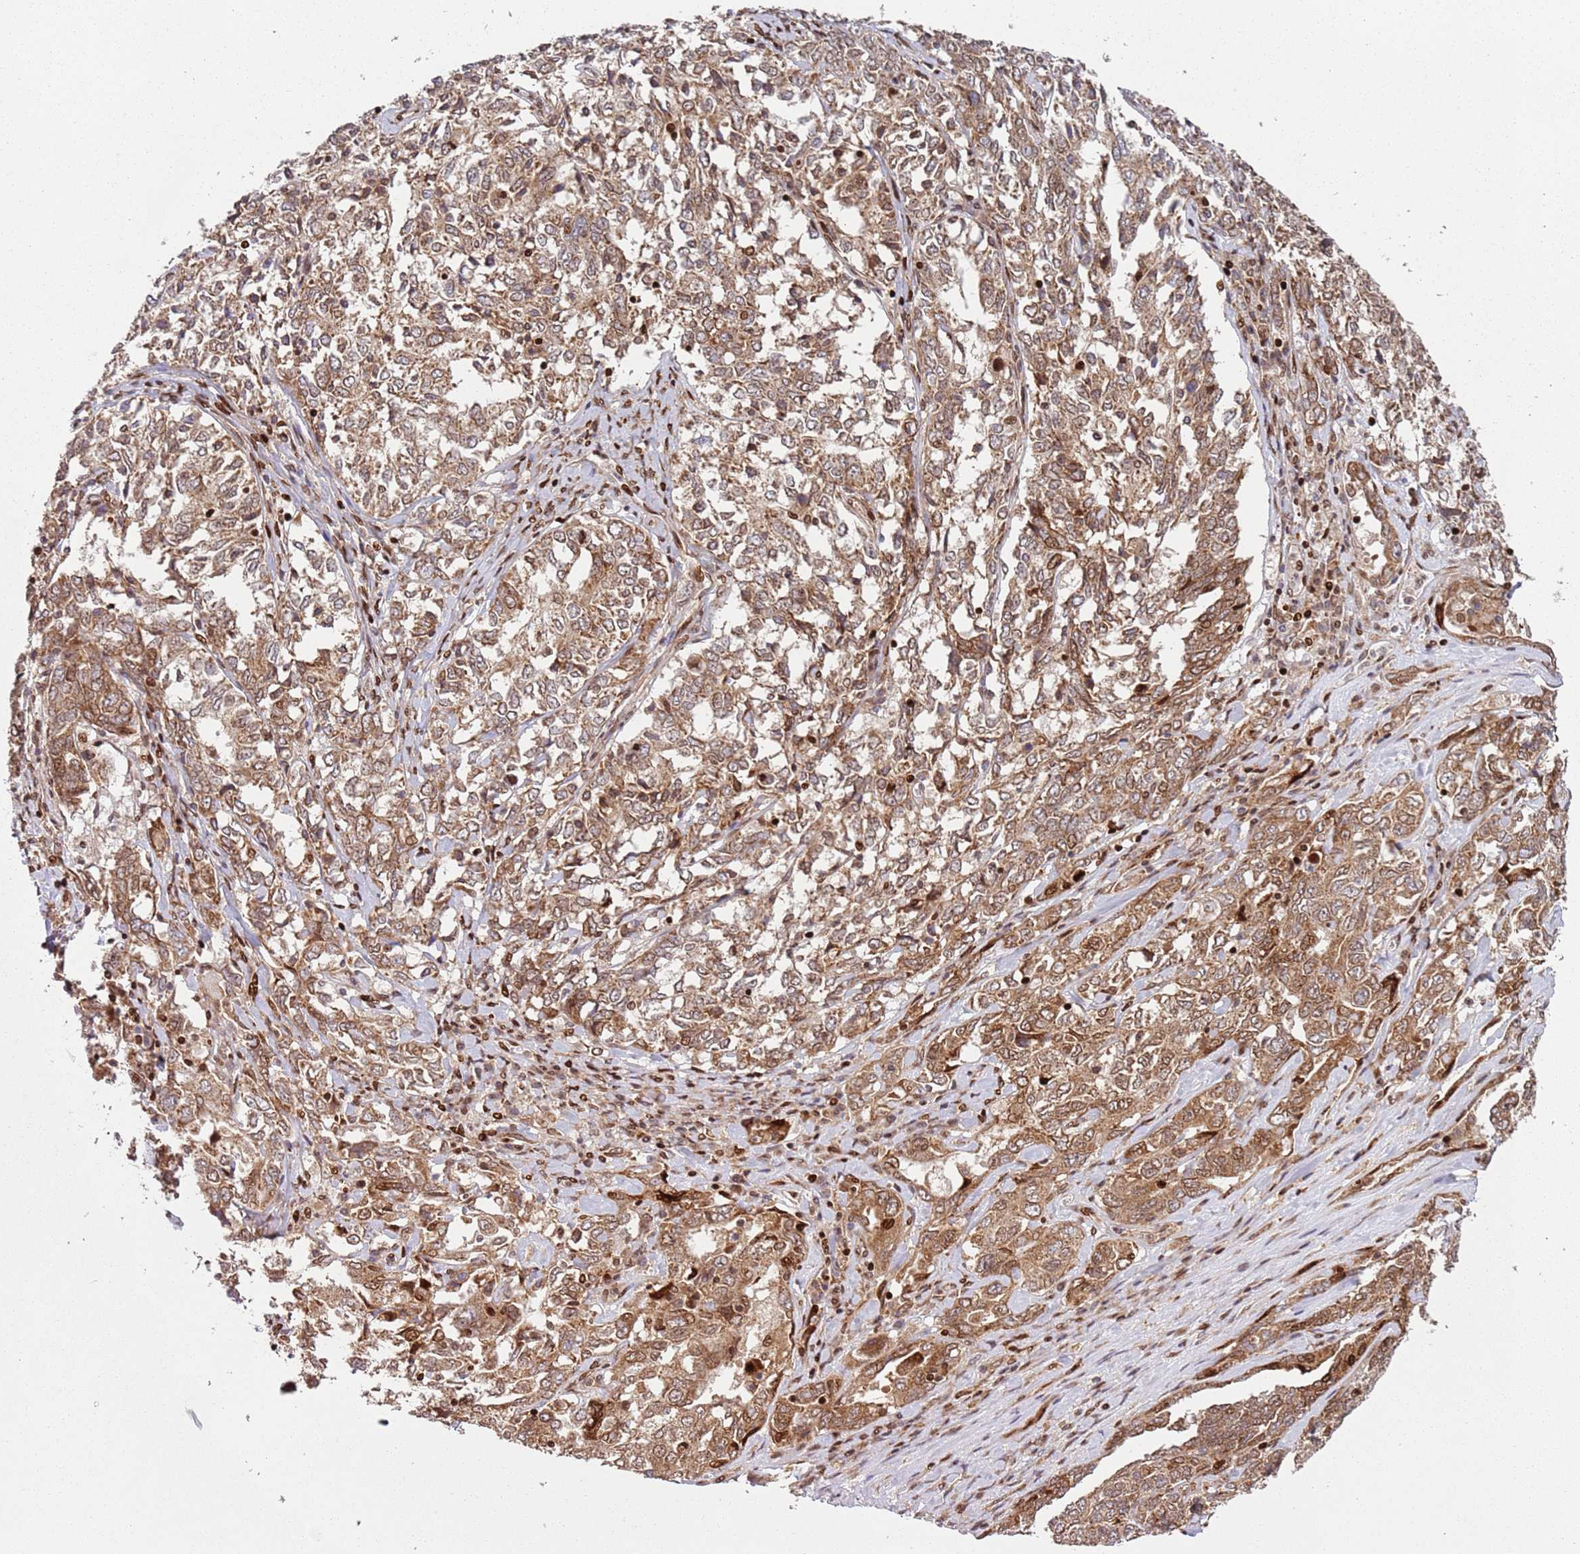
{"staining": {"intensity": "moderate", "quantity": ">75%", "location": "cytoplasmic/membranous,nuclear"}, "tissue": "ovarian cancer", "cell_type": "Tumor cells", "image_type": "cancer", "snomed": [{"axis": "morphology", "description": "Carcinoma, endometroid"}, {"axis": "topography", "description": "Ovary"}], "caption": "Tumor cells reveal medium levels of moderate cytoplasmic/membranous and nuclear positivity in about >75% of cells in human ovarian cancer (endometroid carcinoma). (Brightfield microscopy of DAB IHC at high magnification).", "gene": "HNRNPLL", "patient": {"sex": "female", "age": 62}}